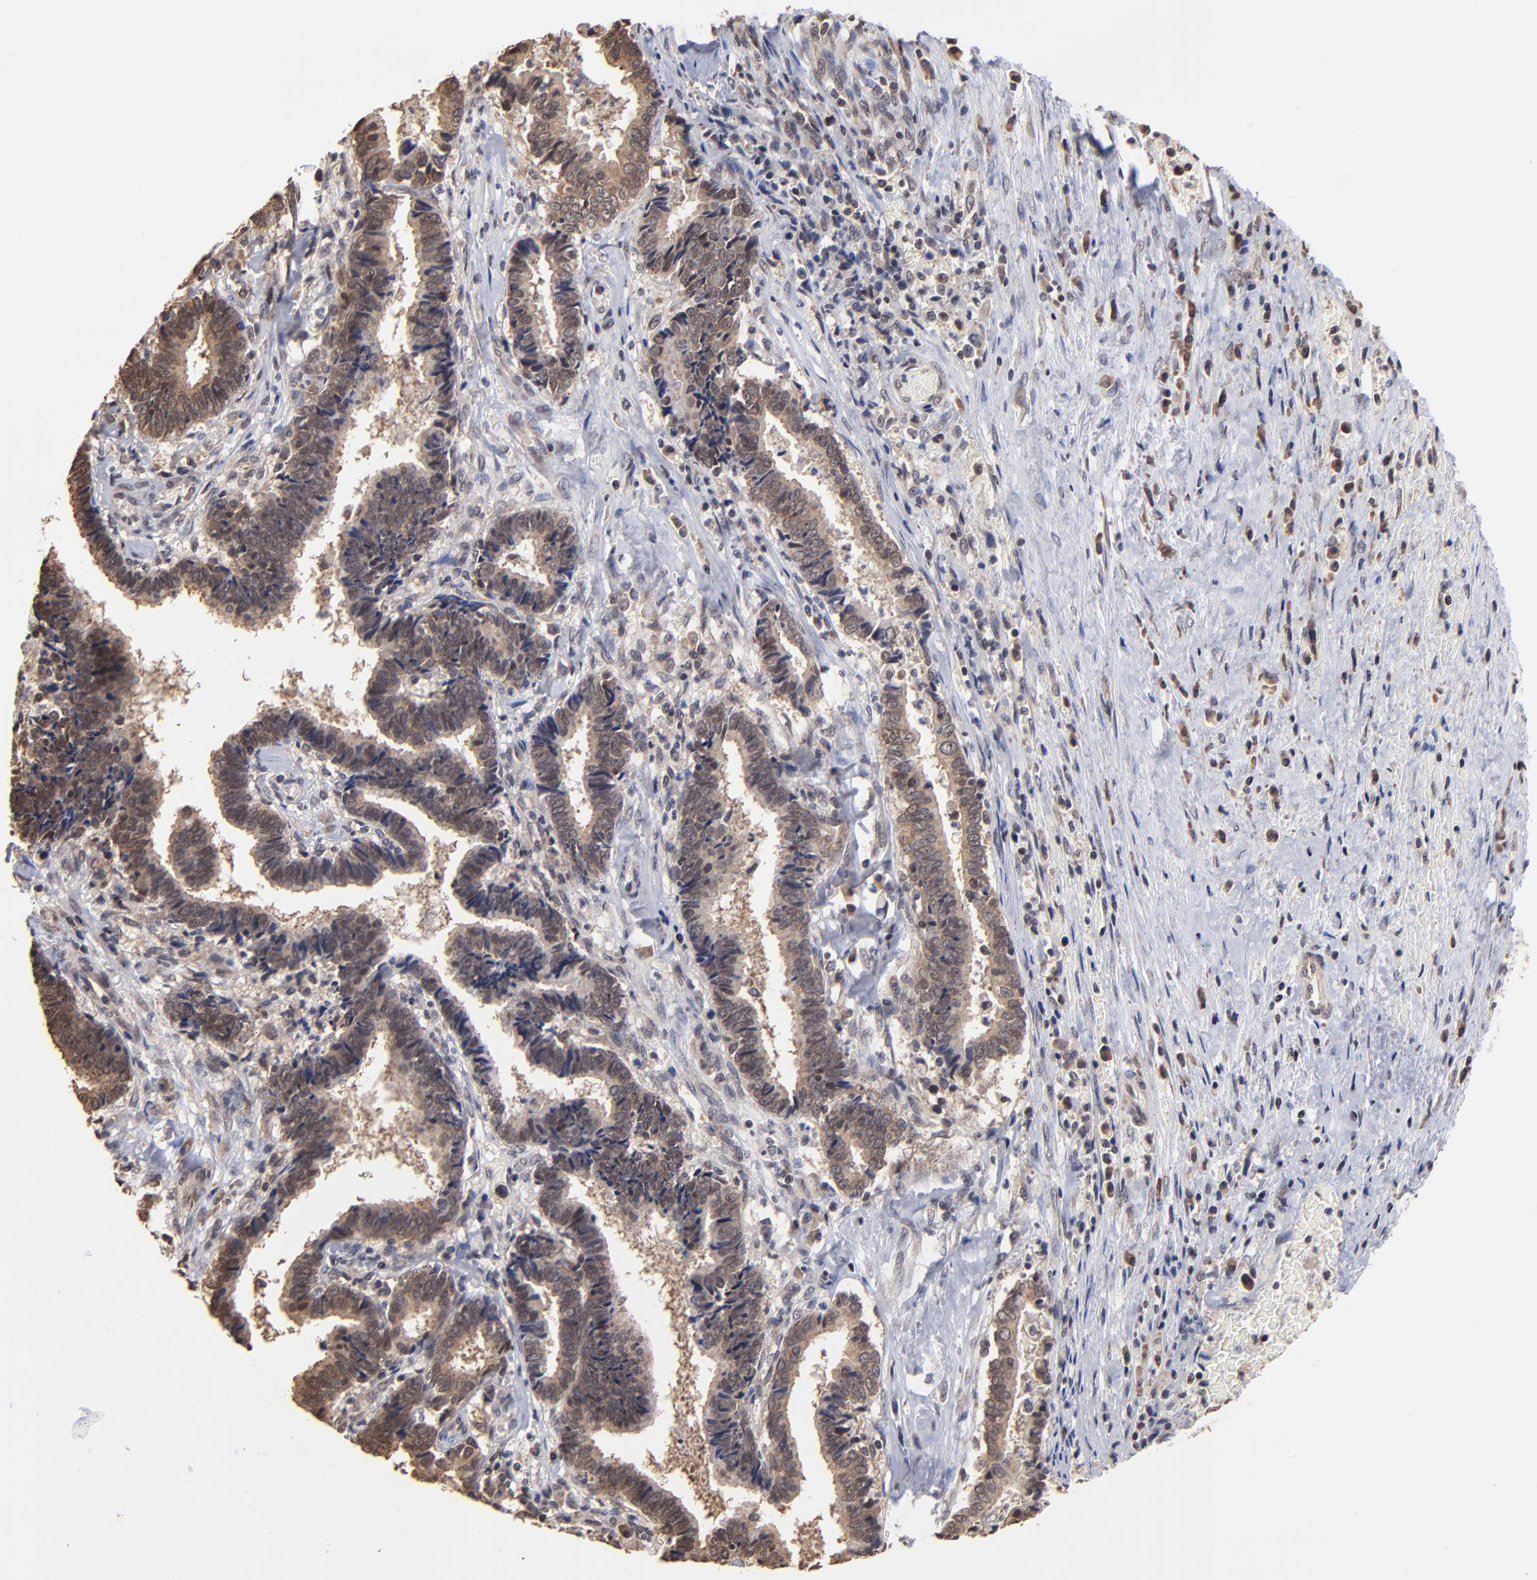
{"staining": {"intensity": "weak", "quantity": ">75%", "location": "cytoplasmic/membranous"}, "tissue": "liver cancer", "cell_type": "Tumor cells", "image_type": "cancer", "snomed": [{"axis": "morphology", "description": "Cholangiocarcinoma"}, {"axis": "topography", "description": "Liver"}], "caption": "The image exhibits a brown stain indicating the presence of a protein in the cytoplasmic/membranous of tumor cells in liver cancer.", "gene": "BRPF1", "patient": {"sex": "male", "age": 57}}